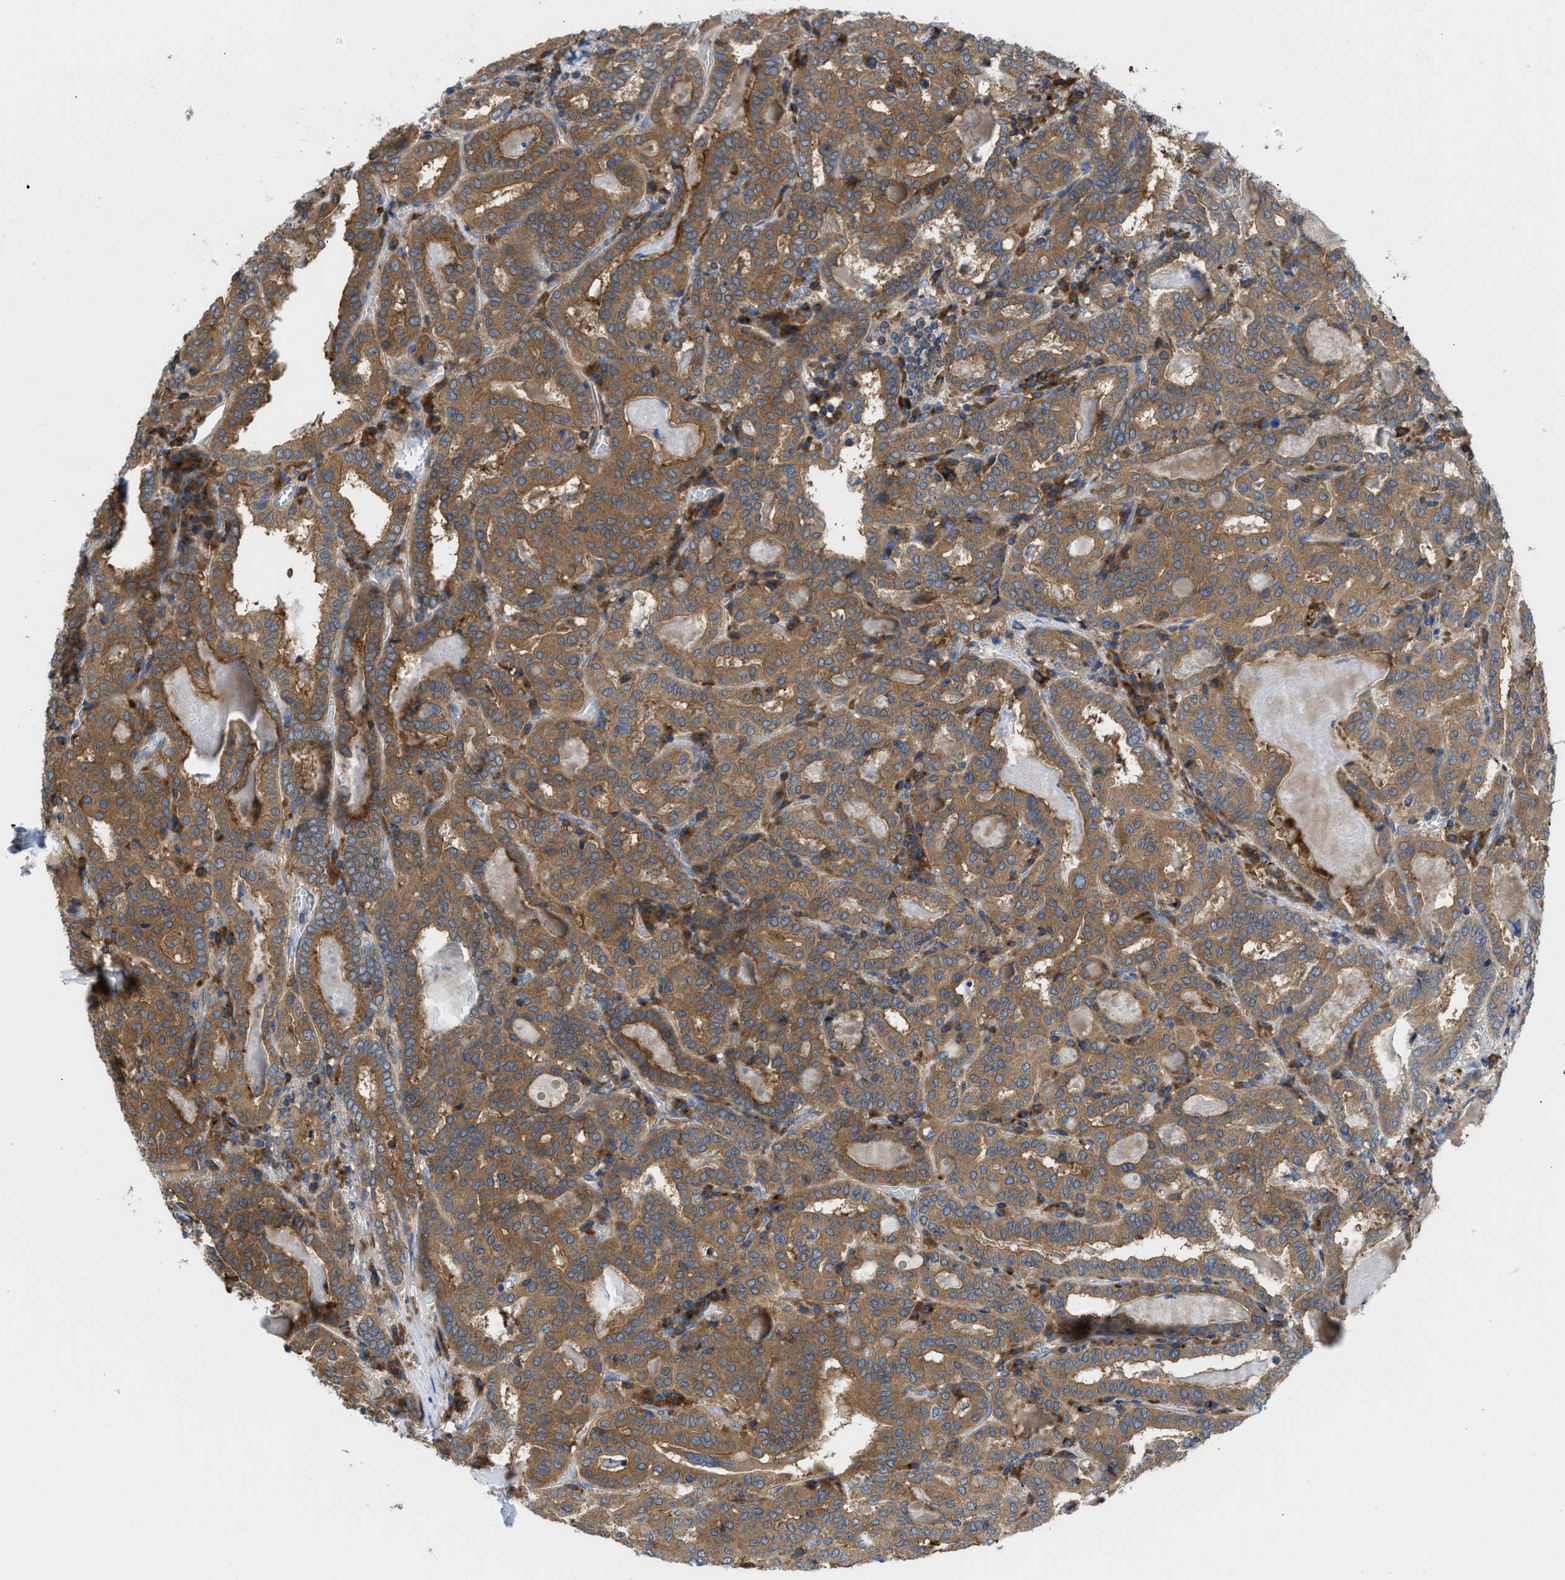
{"staining": {"intensity": "moderate", "quantity": ">75%", "location": "cytoplasmic/membranous"}, "tissue": "thyroid cancer", "cell_type": "Tumor cells", "image_type": "cancer", "snomed": [{"axis": "morphology", "description": "Papillary adenocarcinoma, NOS"}, {"axis": "topography", "description": "Thyroid gland"}], "caption": "Protein staining shows moderate cytoplasmic/membranous staining in approximately >75% of tumor cells in papillary adenocarcinoma (thyroid). (DAB (3,3'-diaminobenzidine) IHC with brightfield microscopy, high magnification).", "gene": "CHKB", "patient": {"sex": "female", "age": 42}}